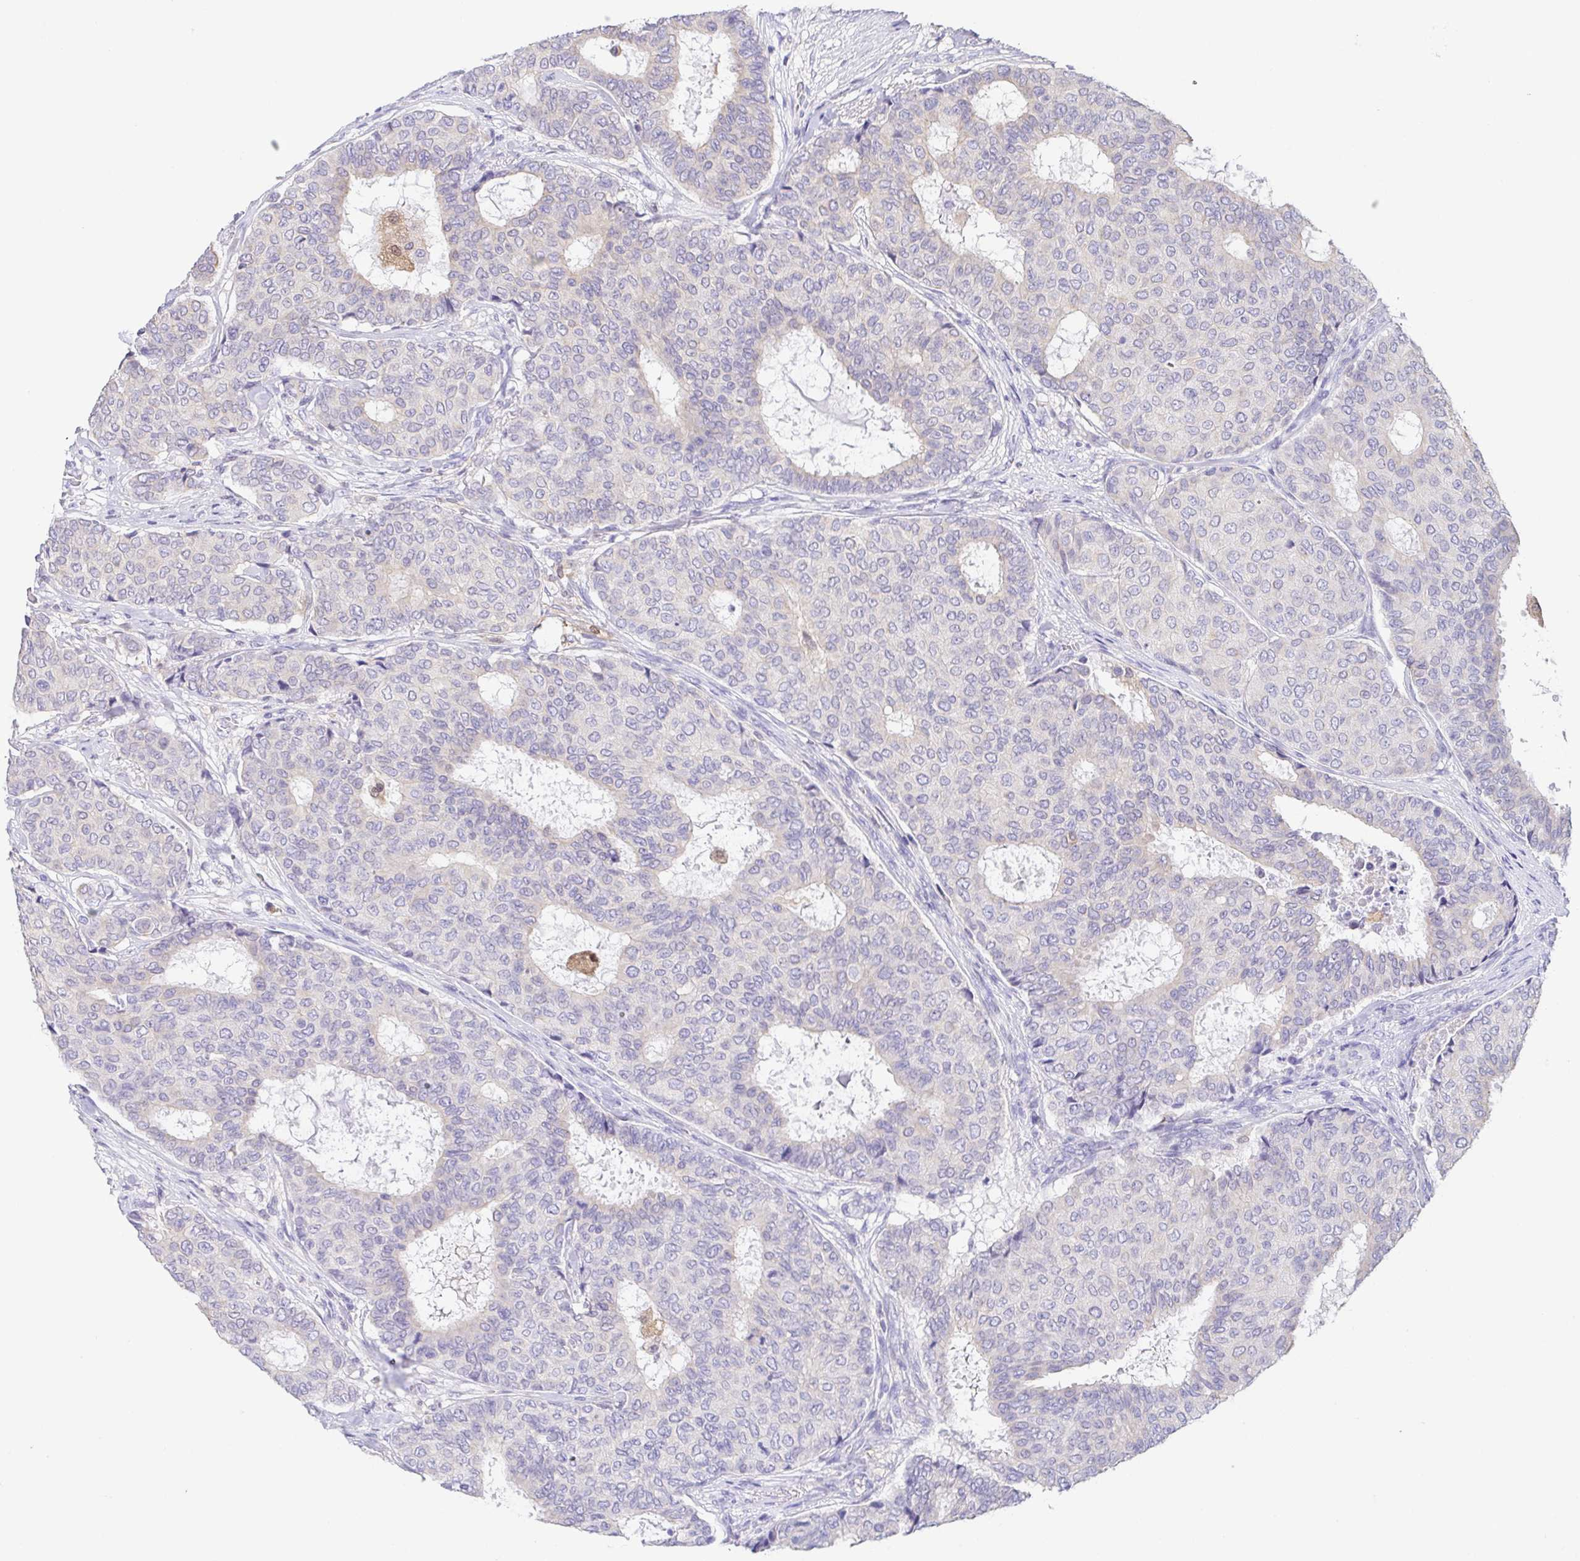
{"staining": {"intensity": "negative", "quantity": "none", "location": "none"}, "tissue": "breast cancer", "cell_type": "Tumor cells", "image_type": "cancer", "snomed": [{"axis": "morphology", "description": "Duct carcinoma"}, {"axis": "topography", "description": "Breast"}], "caption": "DAB (3,3'-diaminobenzidine) immunohistochemical staining of infiltrating ductal carcinoma (breast) reveals no significant expression in tumor cells.", "gene": "FABP3", "patient": {"sex": "female", "age": 75}}